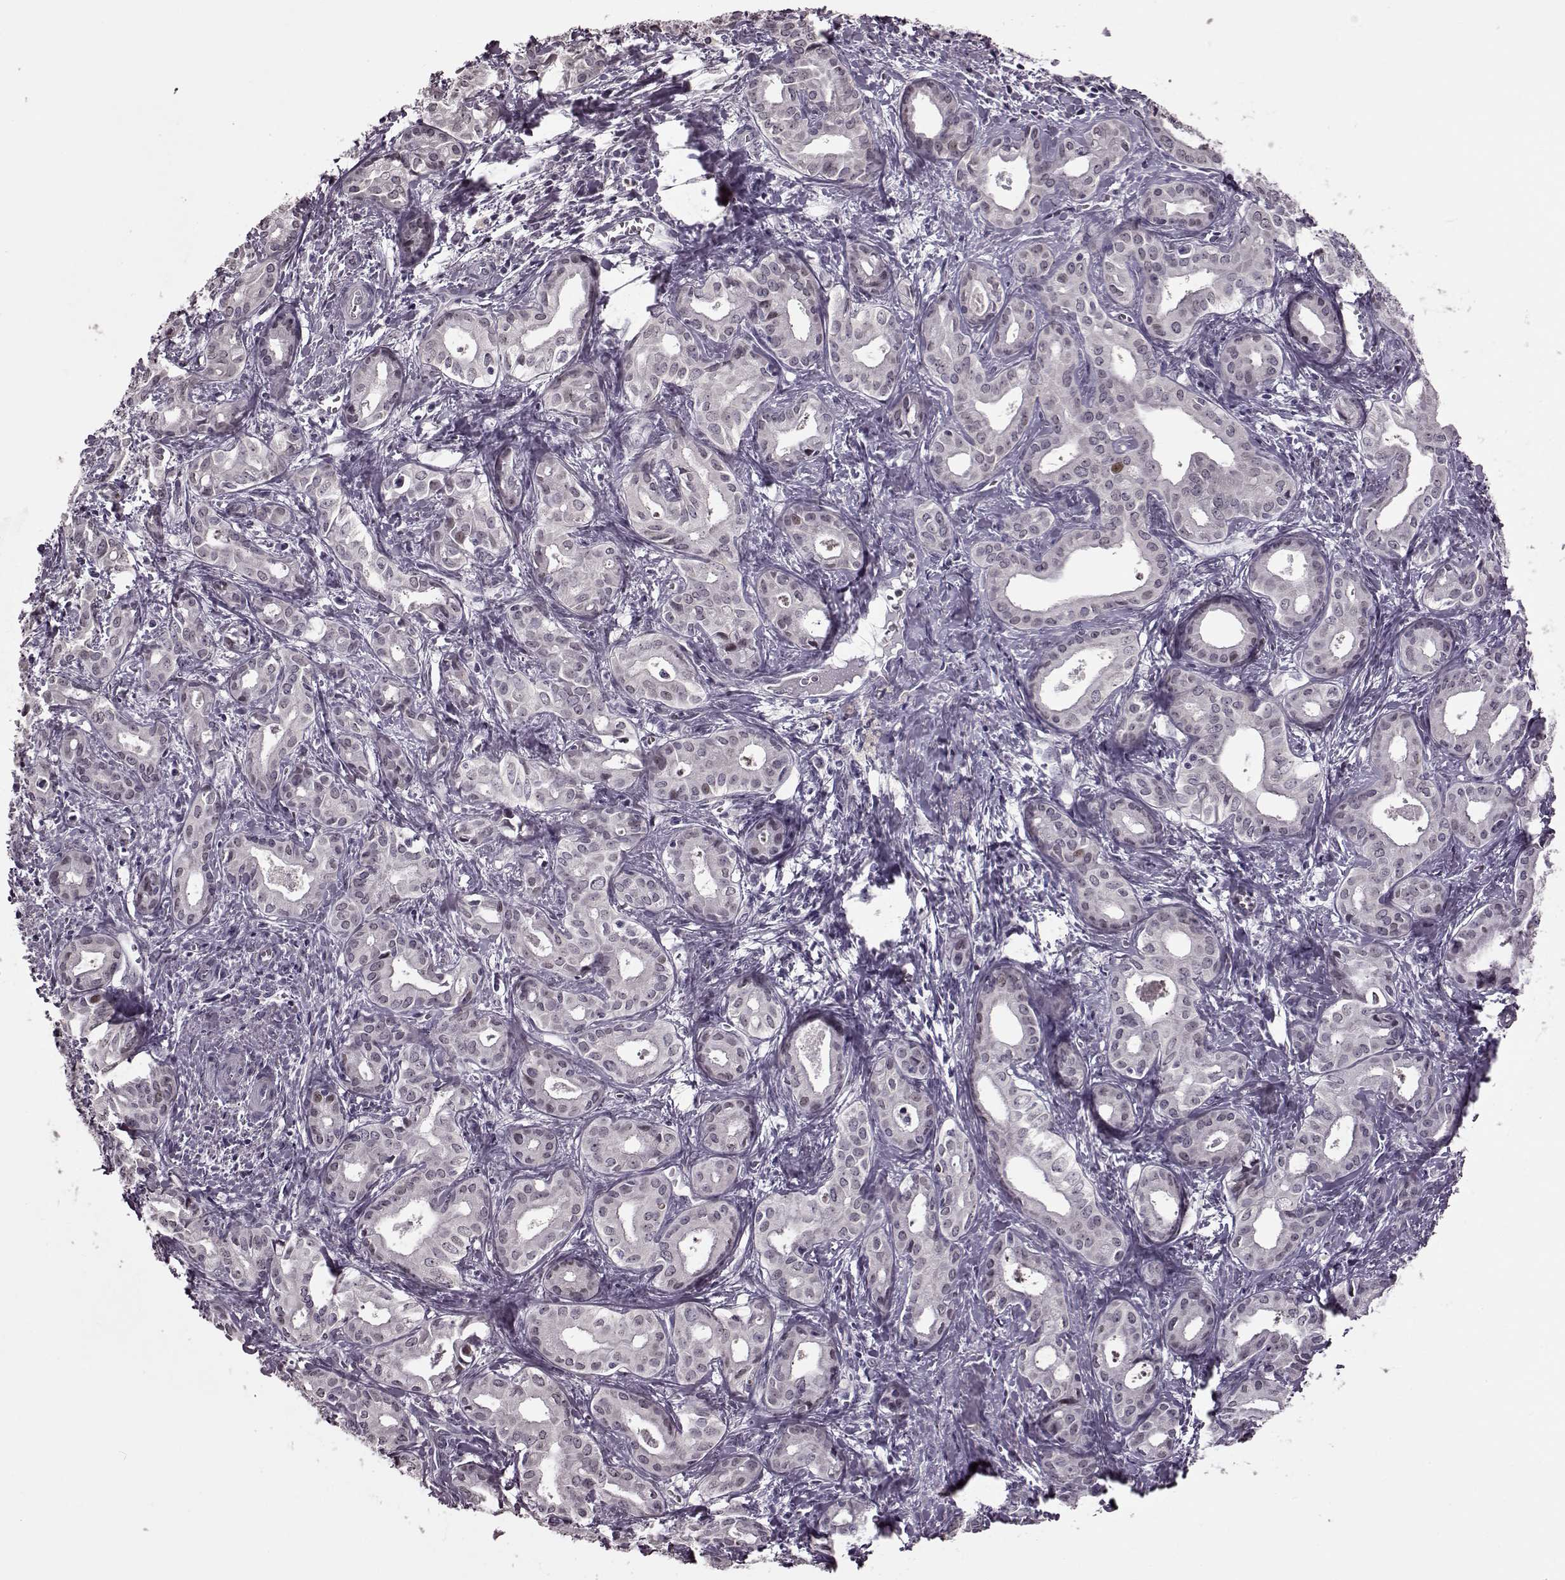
{"staining": {"intensity": "negative", "quantity": "none", "location": "none"}, "tissue": "liver cancer", "cell_type": "Tumor cells", "image_type": "cancer", "snomed": [{"axis": "morphology", "description": "Cholangiocarcinoma"}, {"axis": "topography", "description": "Liver"}], "caption": "Protein analysis of liver cancer demonstrates no significant expression in tumor cells.", "gene": "STX1B", "patient": {"sex": "female", "age": 65}}